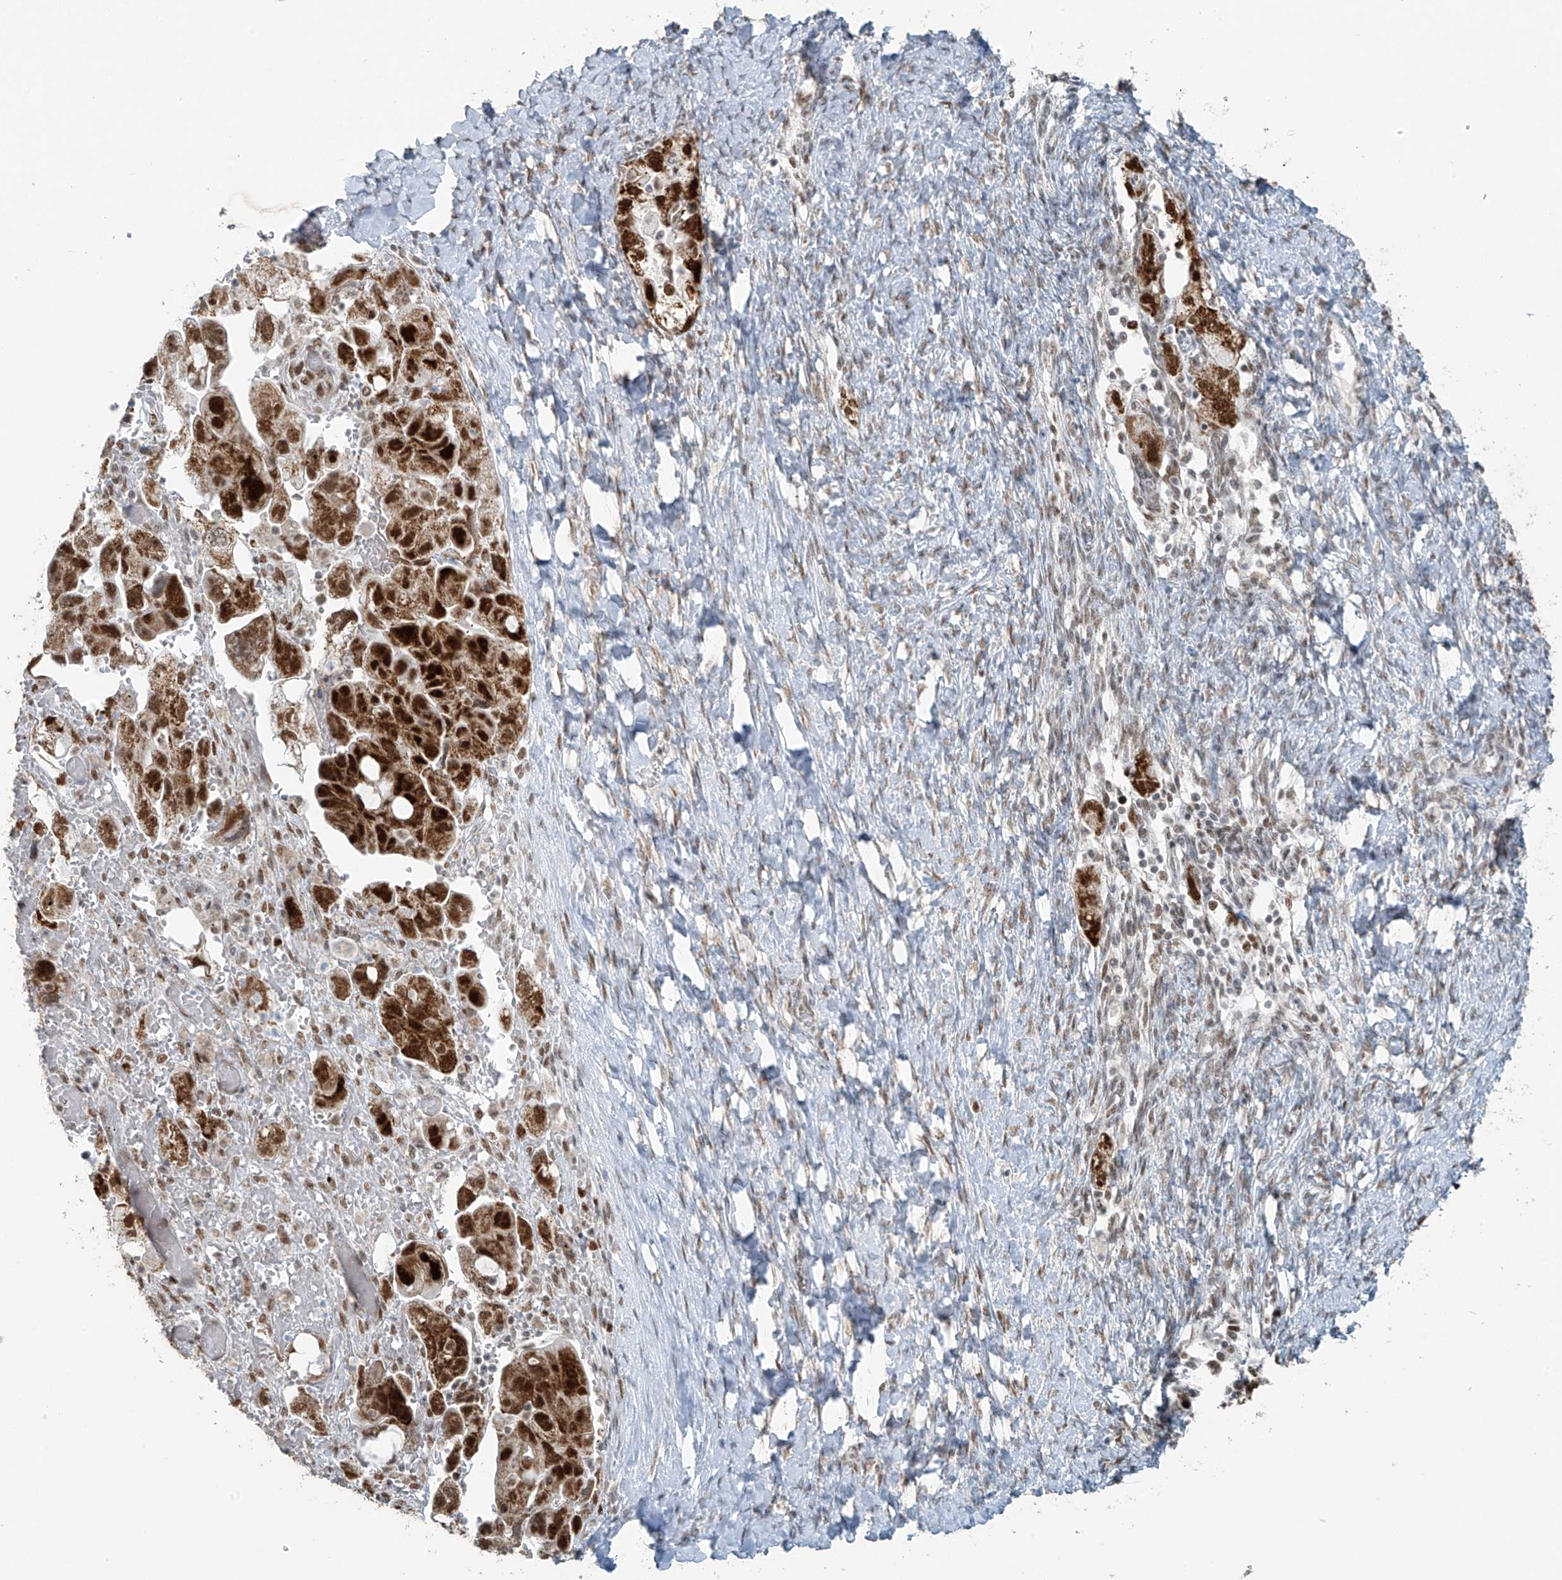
{"staining": {"intensity": "strong", "quantity": ">75%", "location": "nuclear"}, "tissue": "ovarian cancer", "cell_type": "Tumor cells", "image_type": "cancer", "snomed": [{"axis": "morphology", "description": "Carcinoma, NOS"}, {"axis": "morphology", "description": "Cystadenocarcinoma, serous, NOS"}, {"axis": "topography", "description": "Ovary"}], "caption": "This histopathology image displays immunohistochemistry (IHC) staining of human ovarian cancer (serous cystadenocarcinoma), with high strong nuclear staining in about >75% of tumor cells.", "gene": "WRNIP1", "patient": {"sex": "female", "age": 69}}